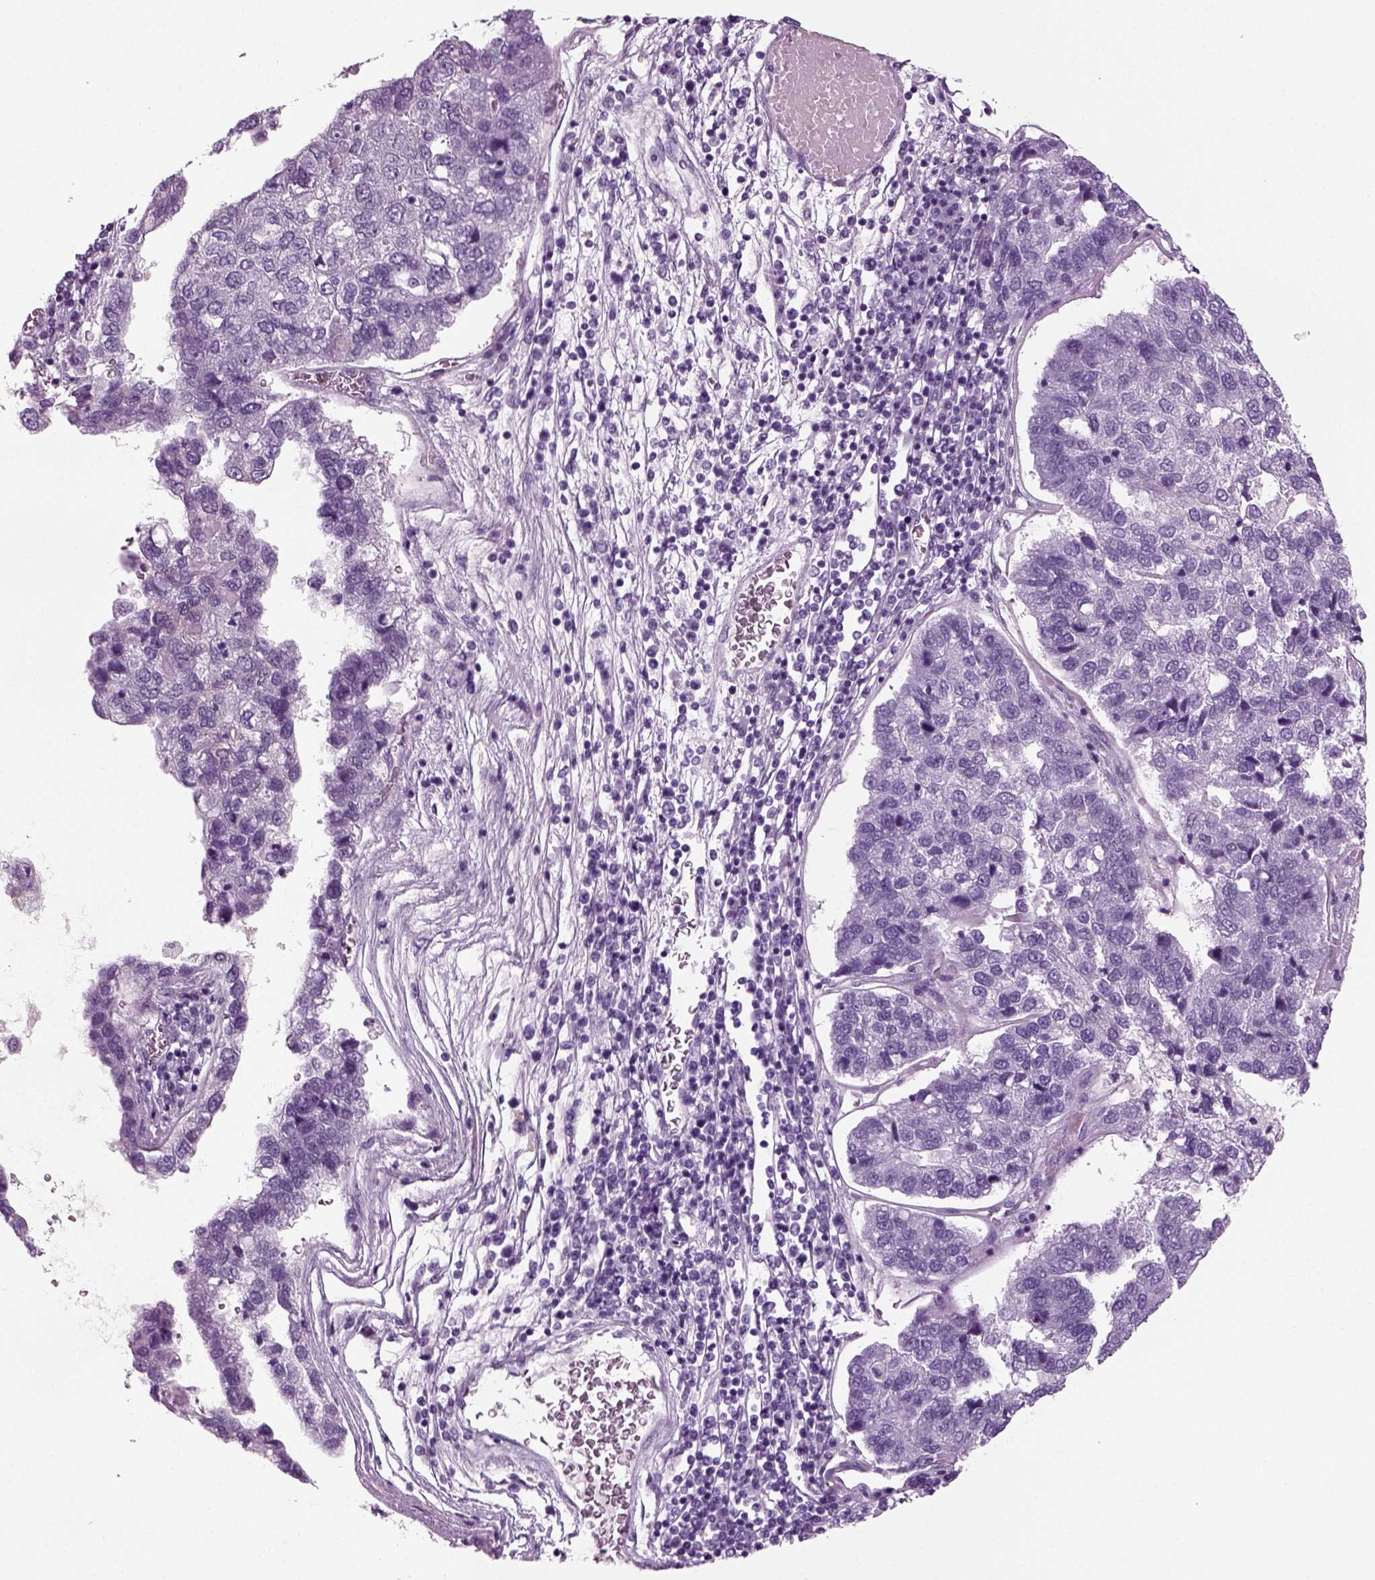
{"staining": {"intensity": "negative", "quantity": "none", "location": "none"}, "tissue": "pancreatic cancer", "cell_type": "Tumor cells", "image_type": "cancer", "snomed": [{"axis": "morphology", "description": "Adenocarcinoma, NOS"}, {"axis": "topography", "description": "Pancreas"}], "caption": "Pancreatic cancer (adenocarcinoma) was stained to show a protein in brown. There is no significant expression in tumor cells.", "gene": "CRABP1", "patient": {"sex": "female", "age": 61}}